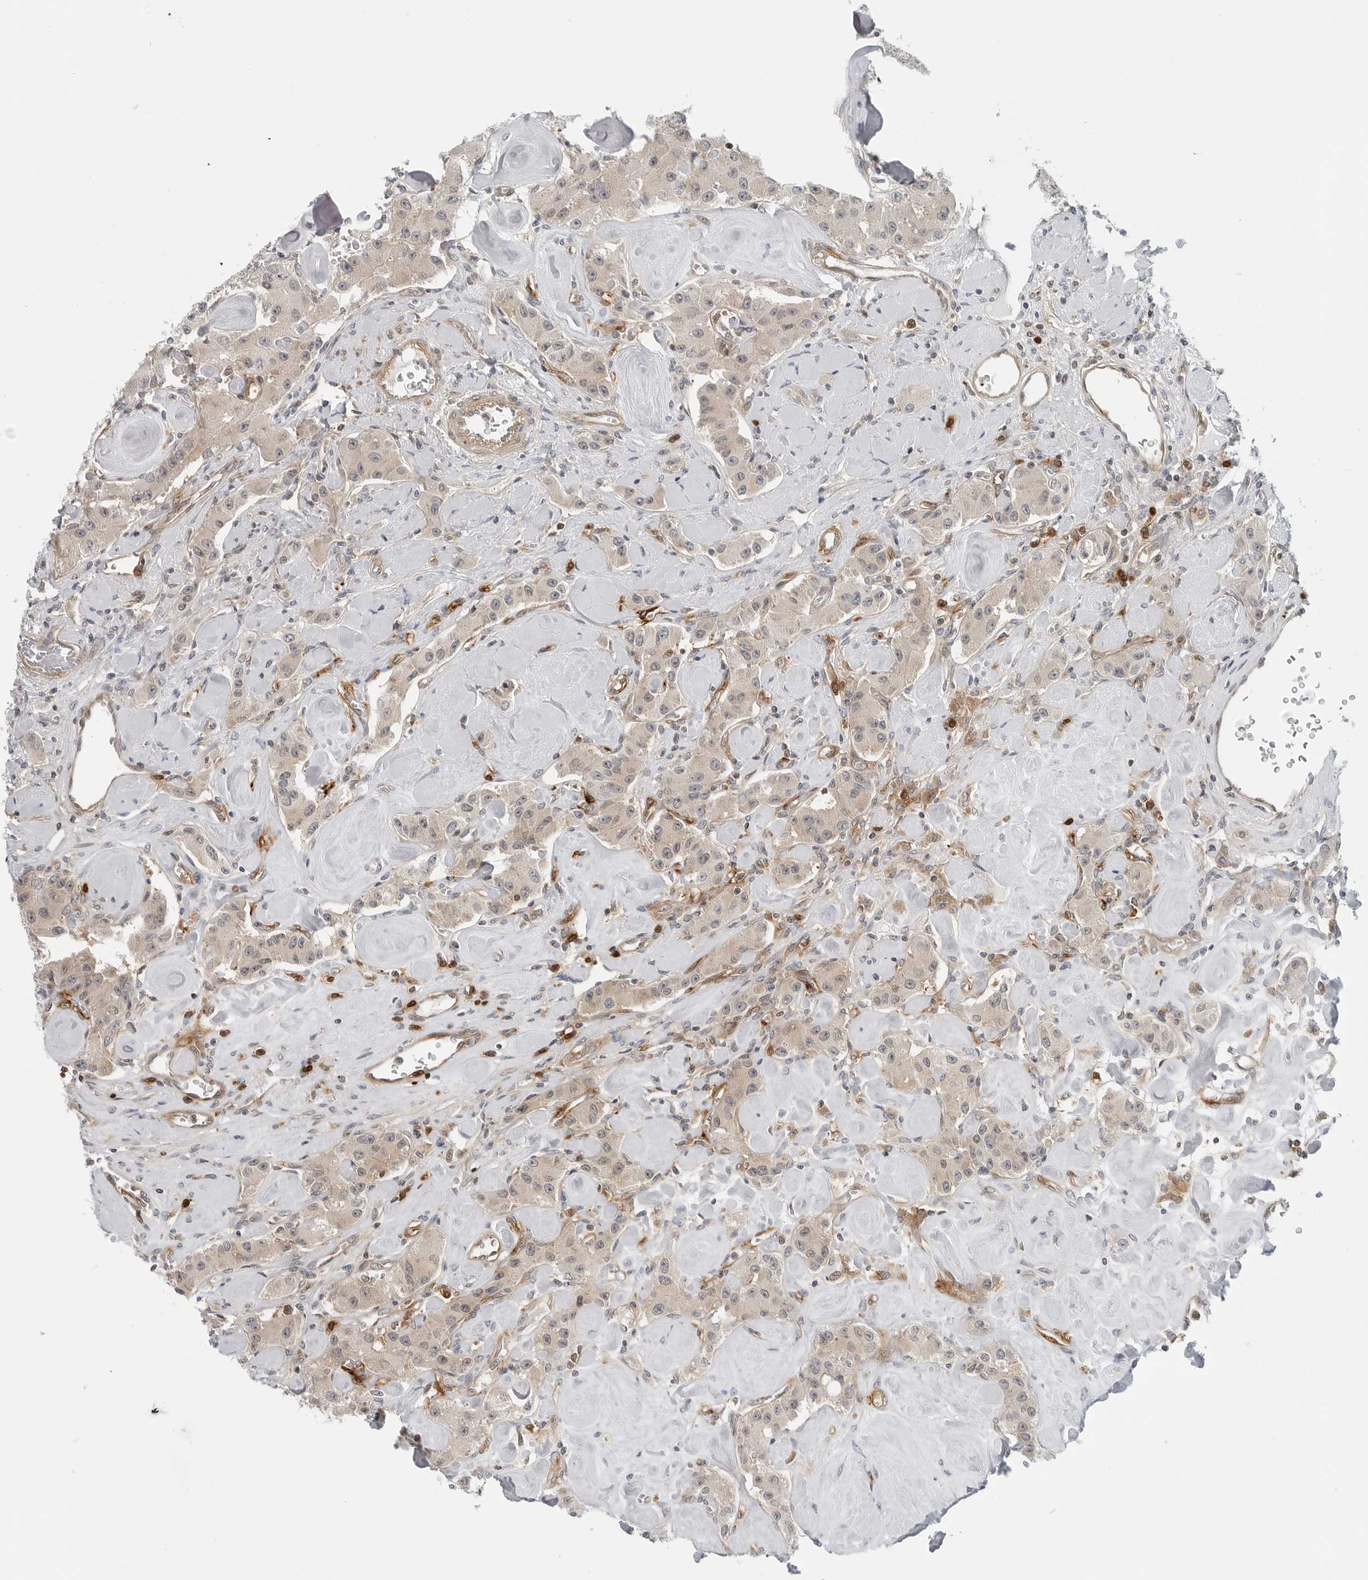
{"staining": {"intensity": "weak", "quantity": "<25%", "location": "cytoplasmic/membranous"}, "tissue": "carcinoid", "cell_type": "Tumor cells", "image_type": "cancer", "snomed": [{"axis": "morphology", "description": "Carcinoid, malignant, NOS"}, {"axis": "topography", "description": "Pancreas"}], "caption": "IHC image of human carcinoid (malignant) stained for a protein (brown), which reveals no positivity in tumor cells. The staining was performed using DAB (3,3'-diaminobenzidine) to visualize the protein expression in brown, while the nuclei were stained in blue with hematoxylin (Magnification: 20x).", "gene": "STXBP3", "patient": {"sex": "male", "age": 41}}